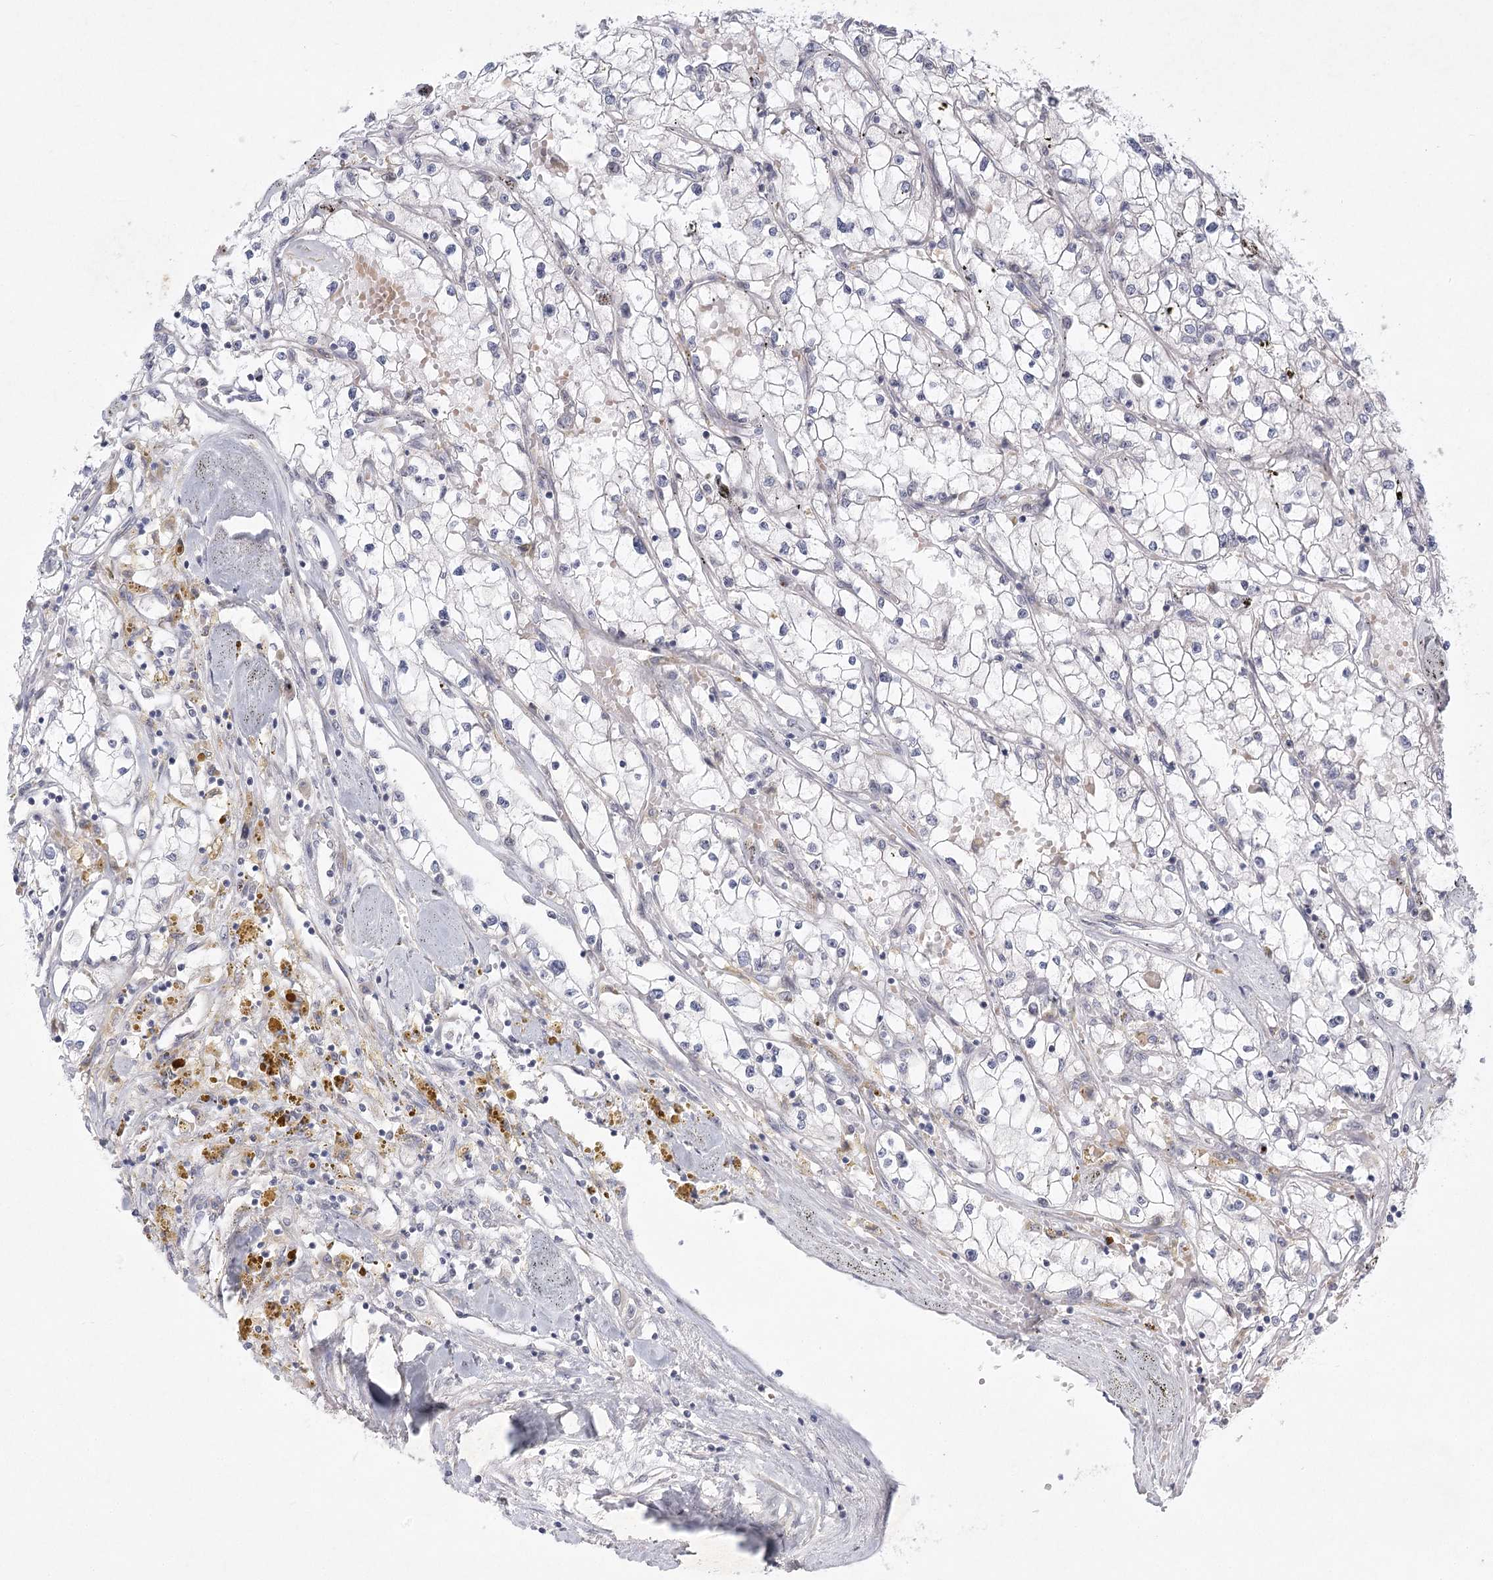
{"staining": {"intensity": "negative", "quantity": "none", "location": "none"}, "tissue": "renal cancer", "cell_type": "Tumor cells", "image_type": "cancer", "snomed": [{"axis": "morphology", "description": "Adenocarcinoma, NOS"}, {"axis": "topography", "description": "Kidney"}], "caption": "The immunohistochemistry (IHC) histopathology image has no significant expression in tumor cells of renal cancer (adenocarcinoma) tissue. (DAB (3,3'-diaminobenzidine) immunohistochemistry, high magnification).", "gene": "MEPE", "patient": {"sex": "male", "age": 56}}